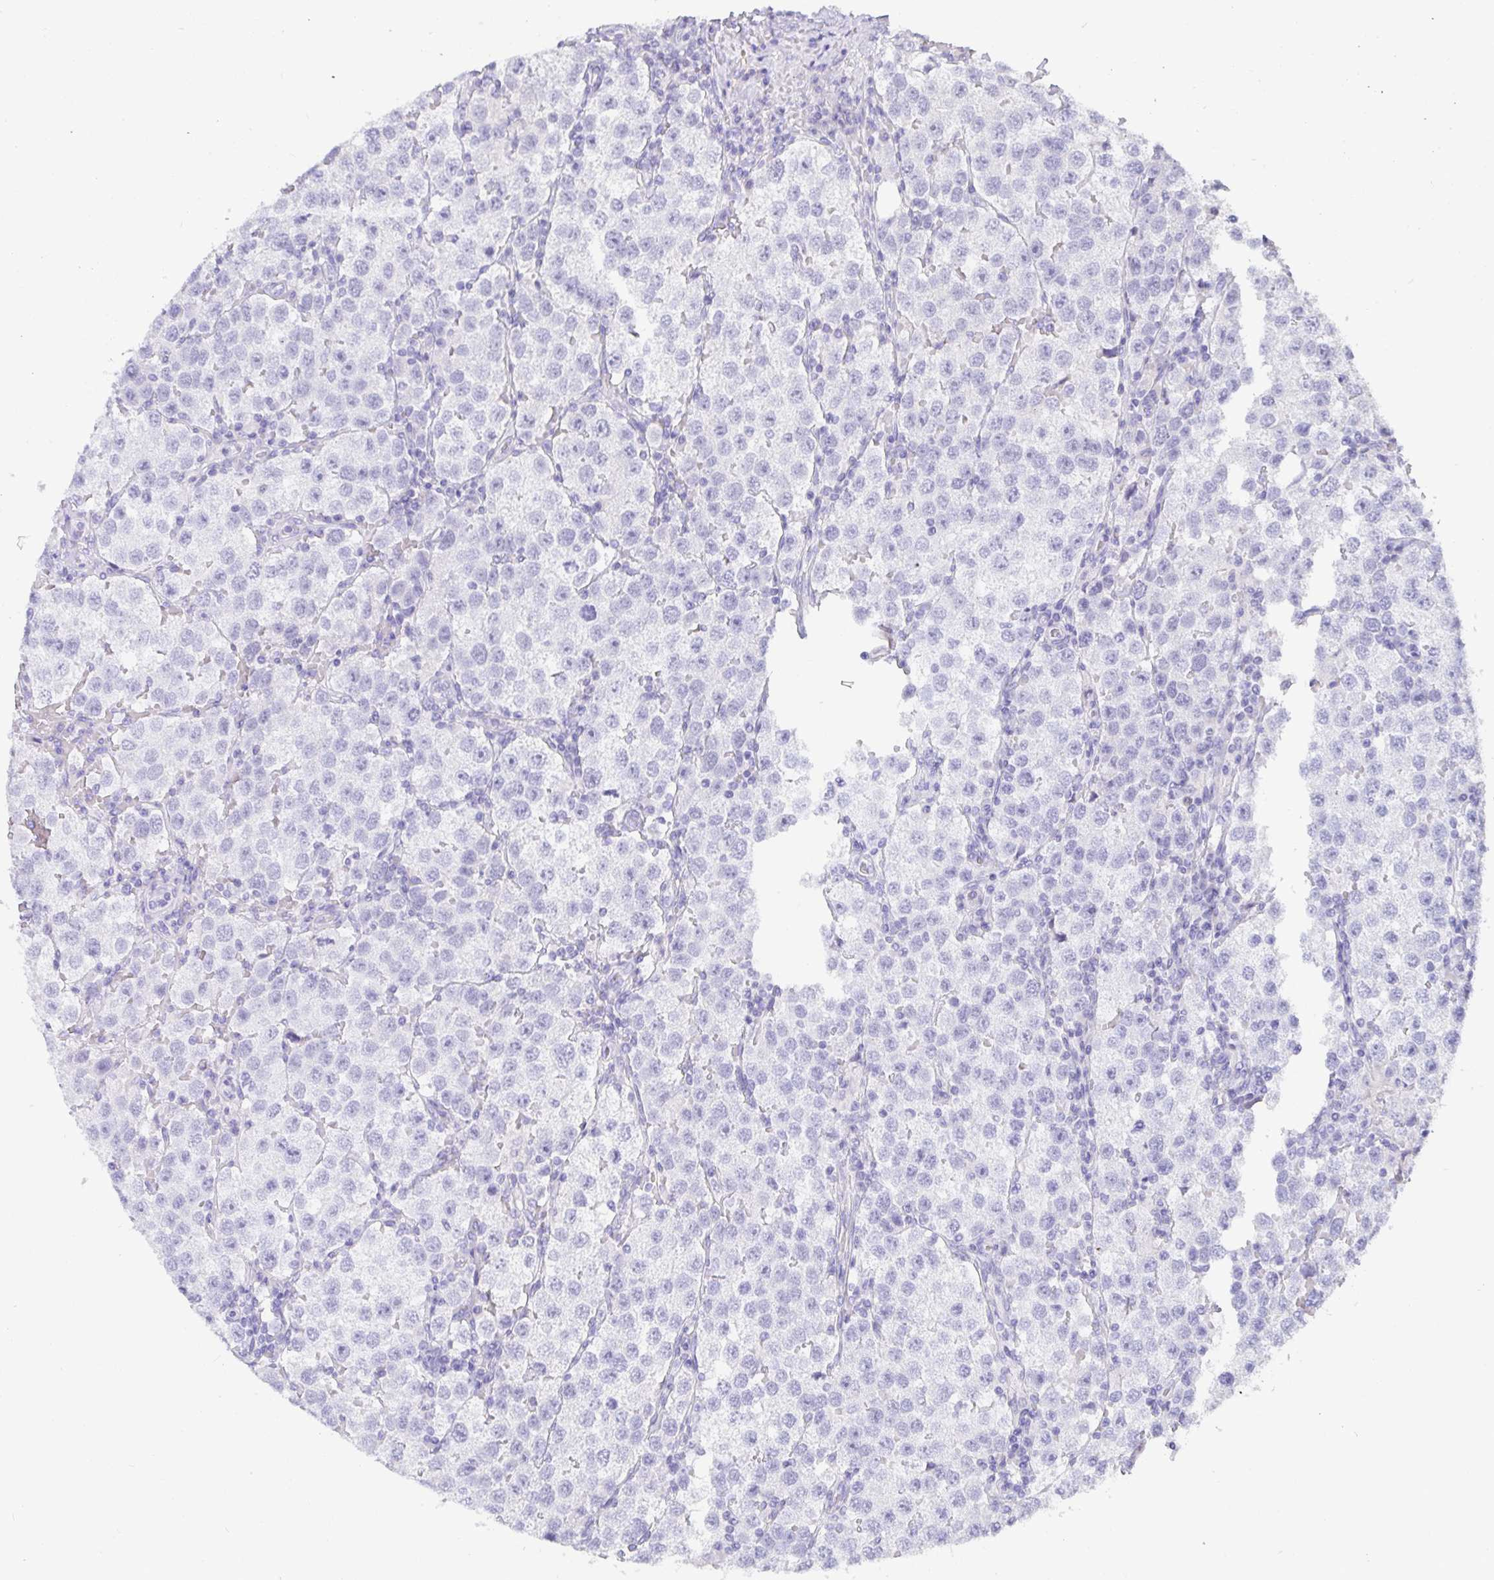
{"staining": {"intensity": "negative", "quantity": "none", "location": "none"}, "tissue": "testis cancer", "cell_type": "Tumor cells", "image_type": "cancer", "snomed": [{"axis": "morphology", "description": "Seminoma, NOS"}, {"axis": "topography", "description": "Testis"}], "caption": "Protein analysis of seminoma (testis) displays no significant positivity in tumor cells. (Immunohistochemistry, brightfield microscopy, high magnification).", "gene": "TMEM241", "patient": {"sex": "male", "age": 37}}